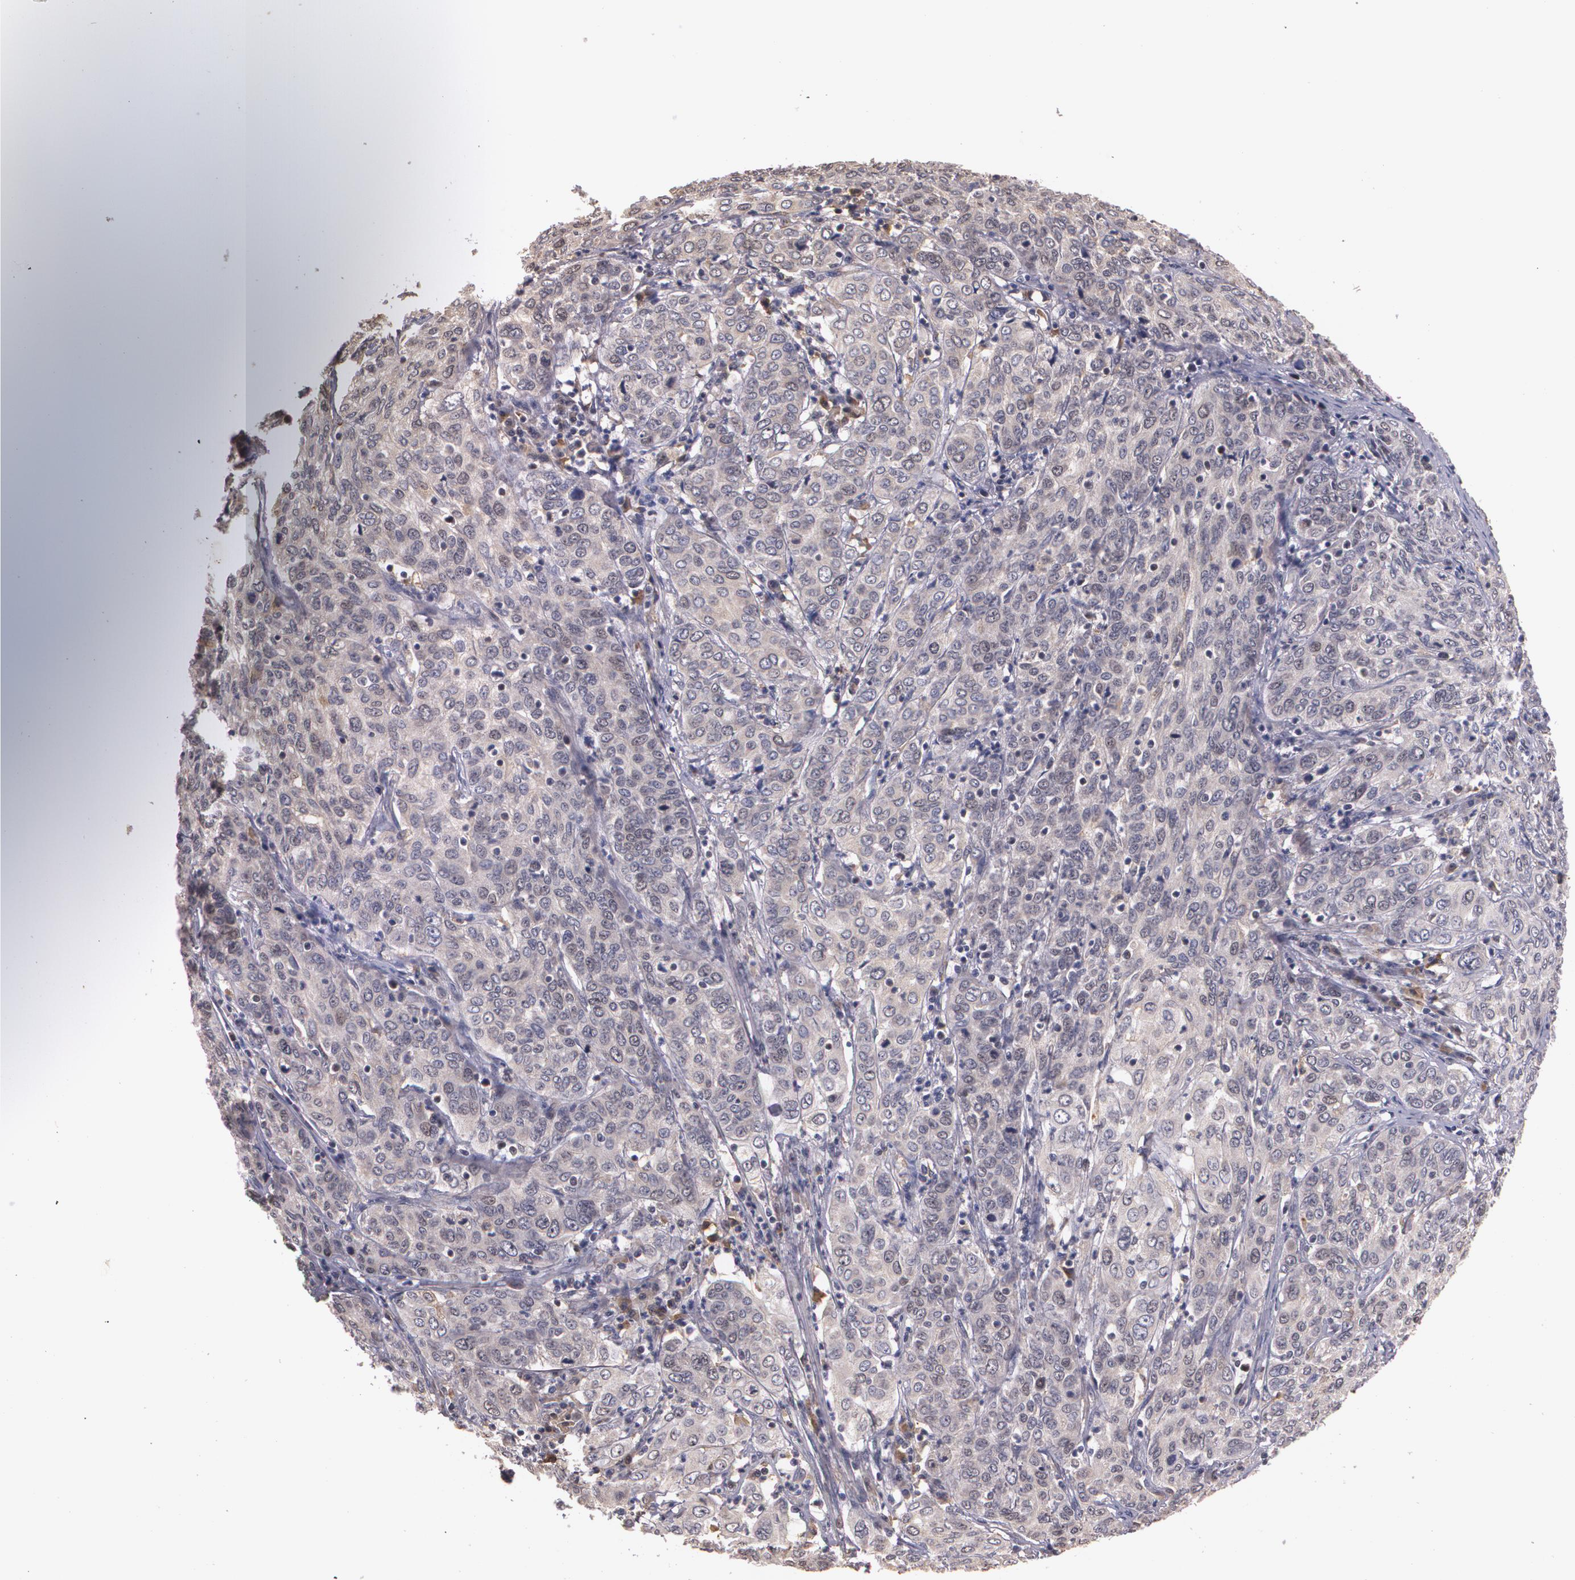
{"staining": {"intensity": "weak", "quantity": "<25%", "location": "cytoplasmic/membranous,nuclear"}, "tissue": "cervical cancer", "cell_type": "Tumor cells", "image_type": "cancer", "snomed": [{"axis": "morphology", "description": "Squamous cell carcinoma, NOS"}, {"axis": "topography", "description": "Cervix"}], "caption": "This is a micrograph of IHC staining of cervical cancer (squamous cell carcinoma), which shows no positivity in tumor cells.", "gene": "BRCA1", "patient": {"sex": "female", "age": 38}}